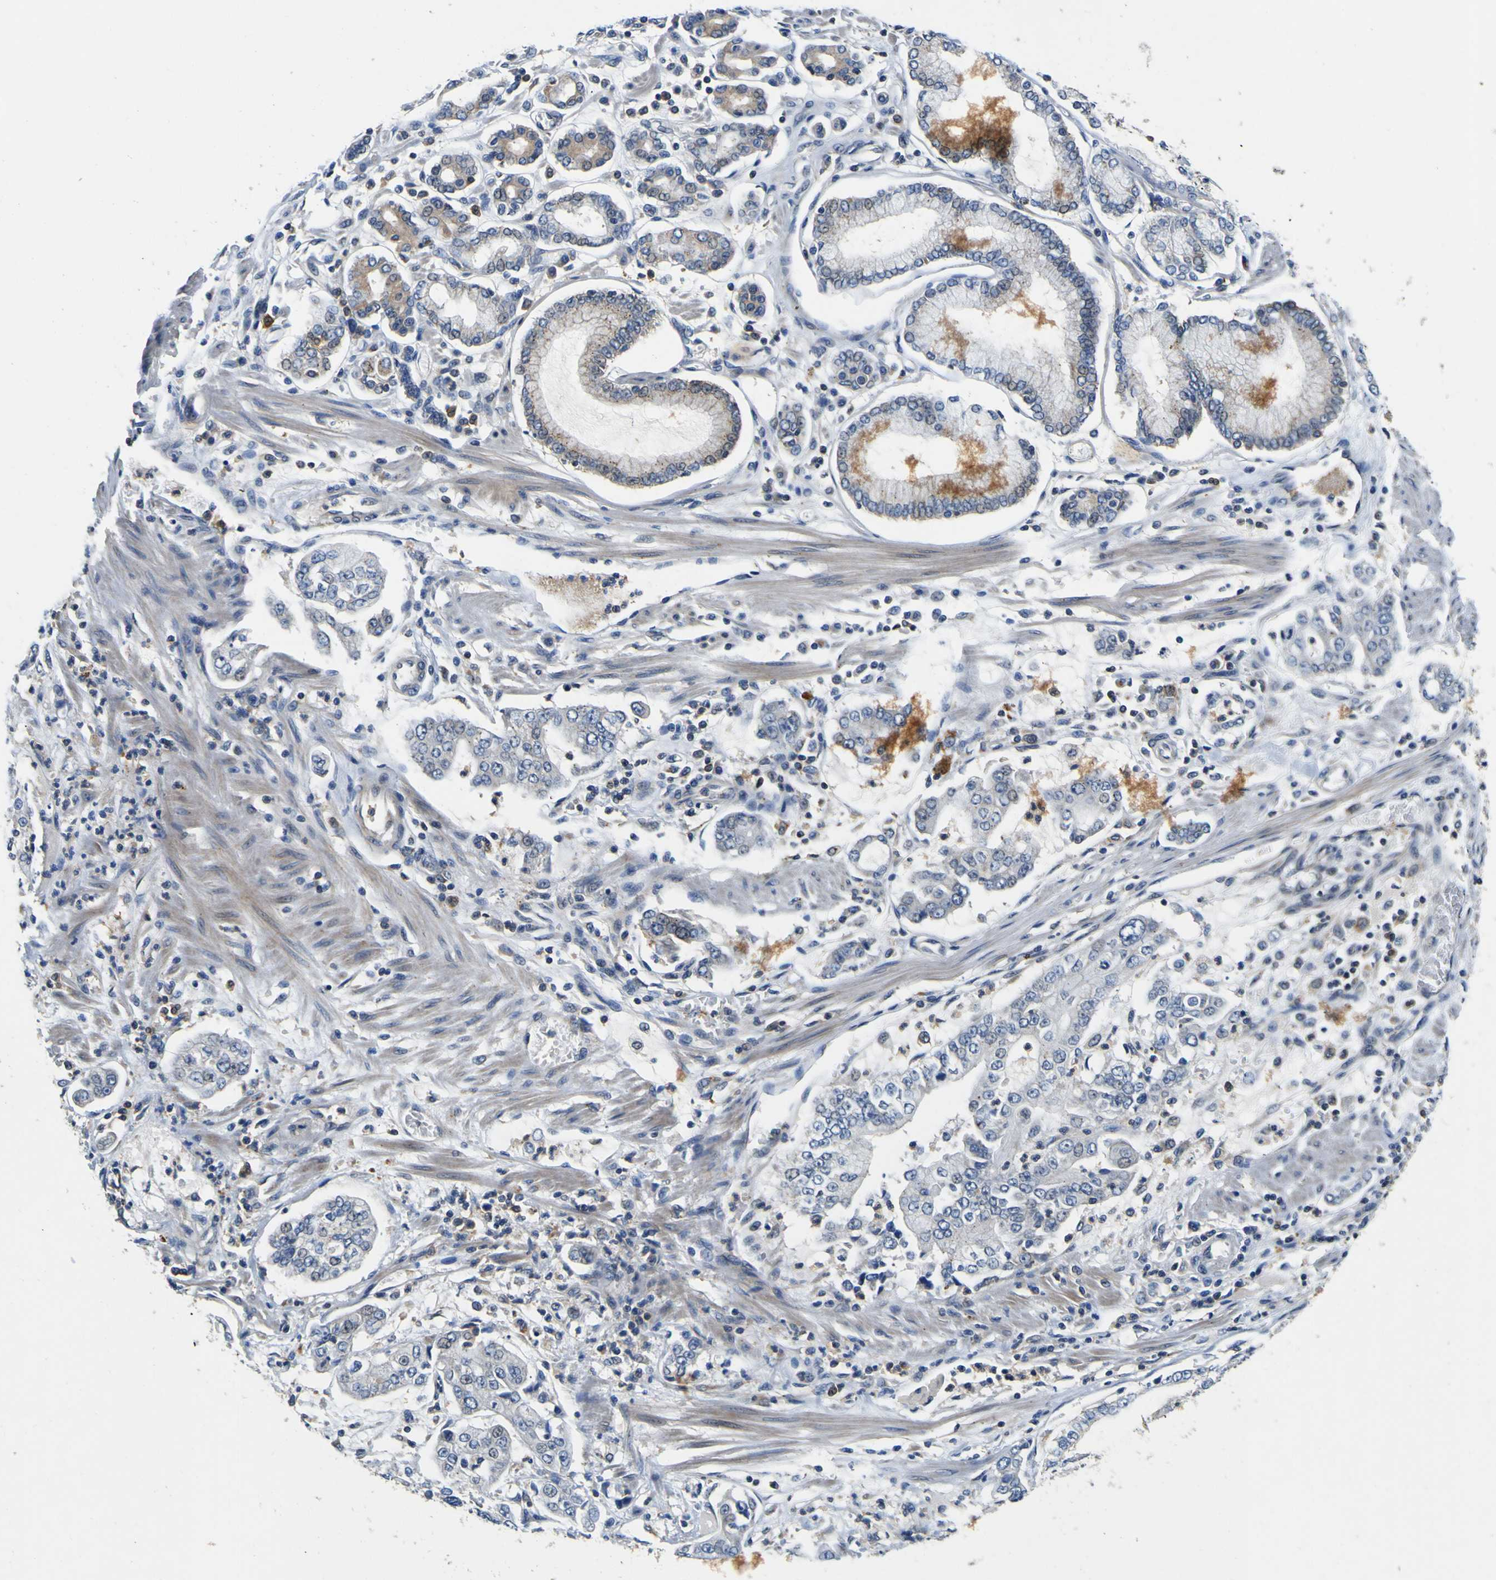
{"staining": {"intensity": "moderate", "quantity": "<25%", "location": "cytoplasmic/membranous"}, "tissue": "stomach cancer", "cell_type": "Tumor cells", "image_type": "cancer", "snomed": [{"axis": "morphology", "description": "Adenocarcinoma, NOS"}, {"axis": "topography", "description": "Stomach"}], "caption": "Stomach adenocarcinoma was stained to show a protein in brown. There is low levels of moderate cytoplasmic/membranous positivity in approximately <25% of tumor cells.", "gene": "TNIK", "patient": {"sex": "male", "age": 76}}